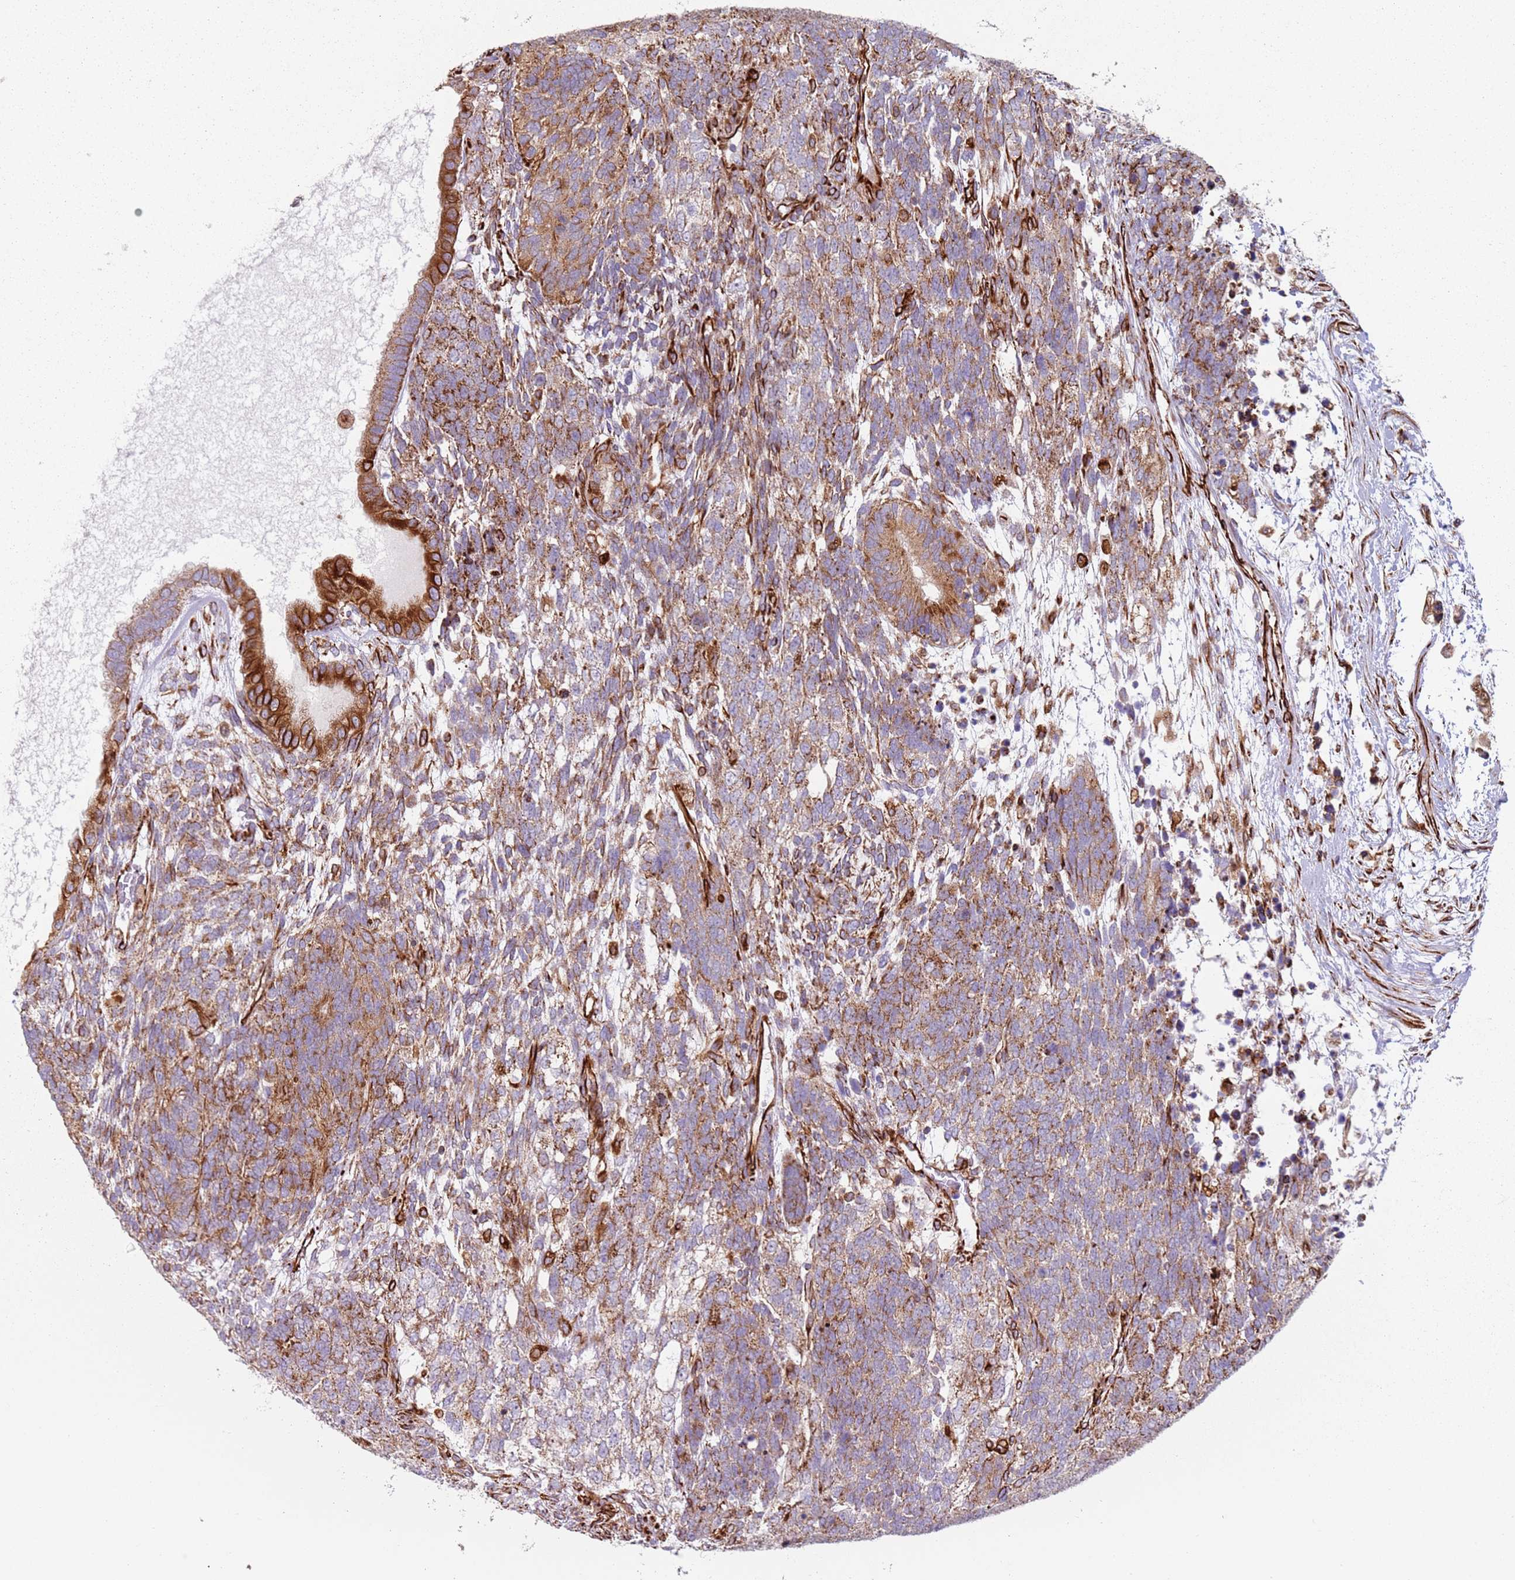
{"staining": {"intensity": "moderate", "quantity": ">75%", "location": "cytoplasmic/membranous"}, "tissue": "testis cancer", "cell_type": "Tumor cells", "image_type": "cancer", "snomed": [{"axis": "morphology", "description": "Carcinoma, Embryonal, NOS"}, {"axis": "topography", "description": "Testis"}], "caption": "The micrograph reveals a brown stain indicating the presence of a protein in the cytoplasmic/membranous of tumor cells in testis embryonal carcinoma.", "gene": "SNAPIN", "patient": {"sex": "male", "age": 23}}